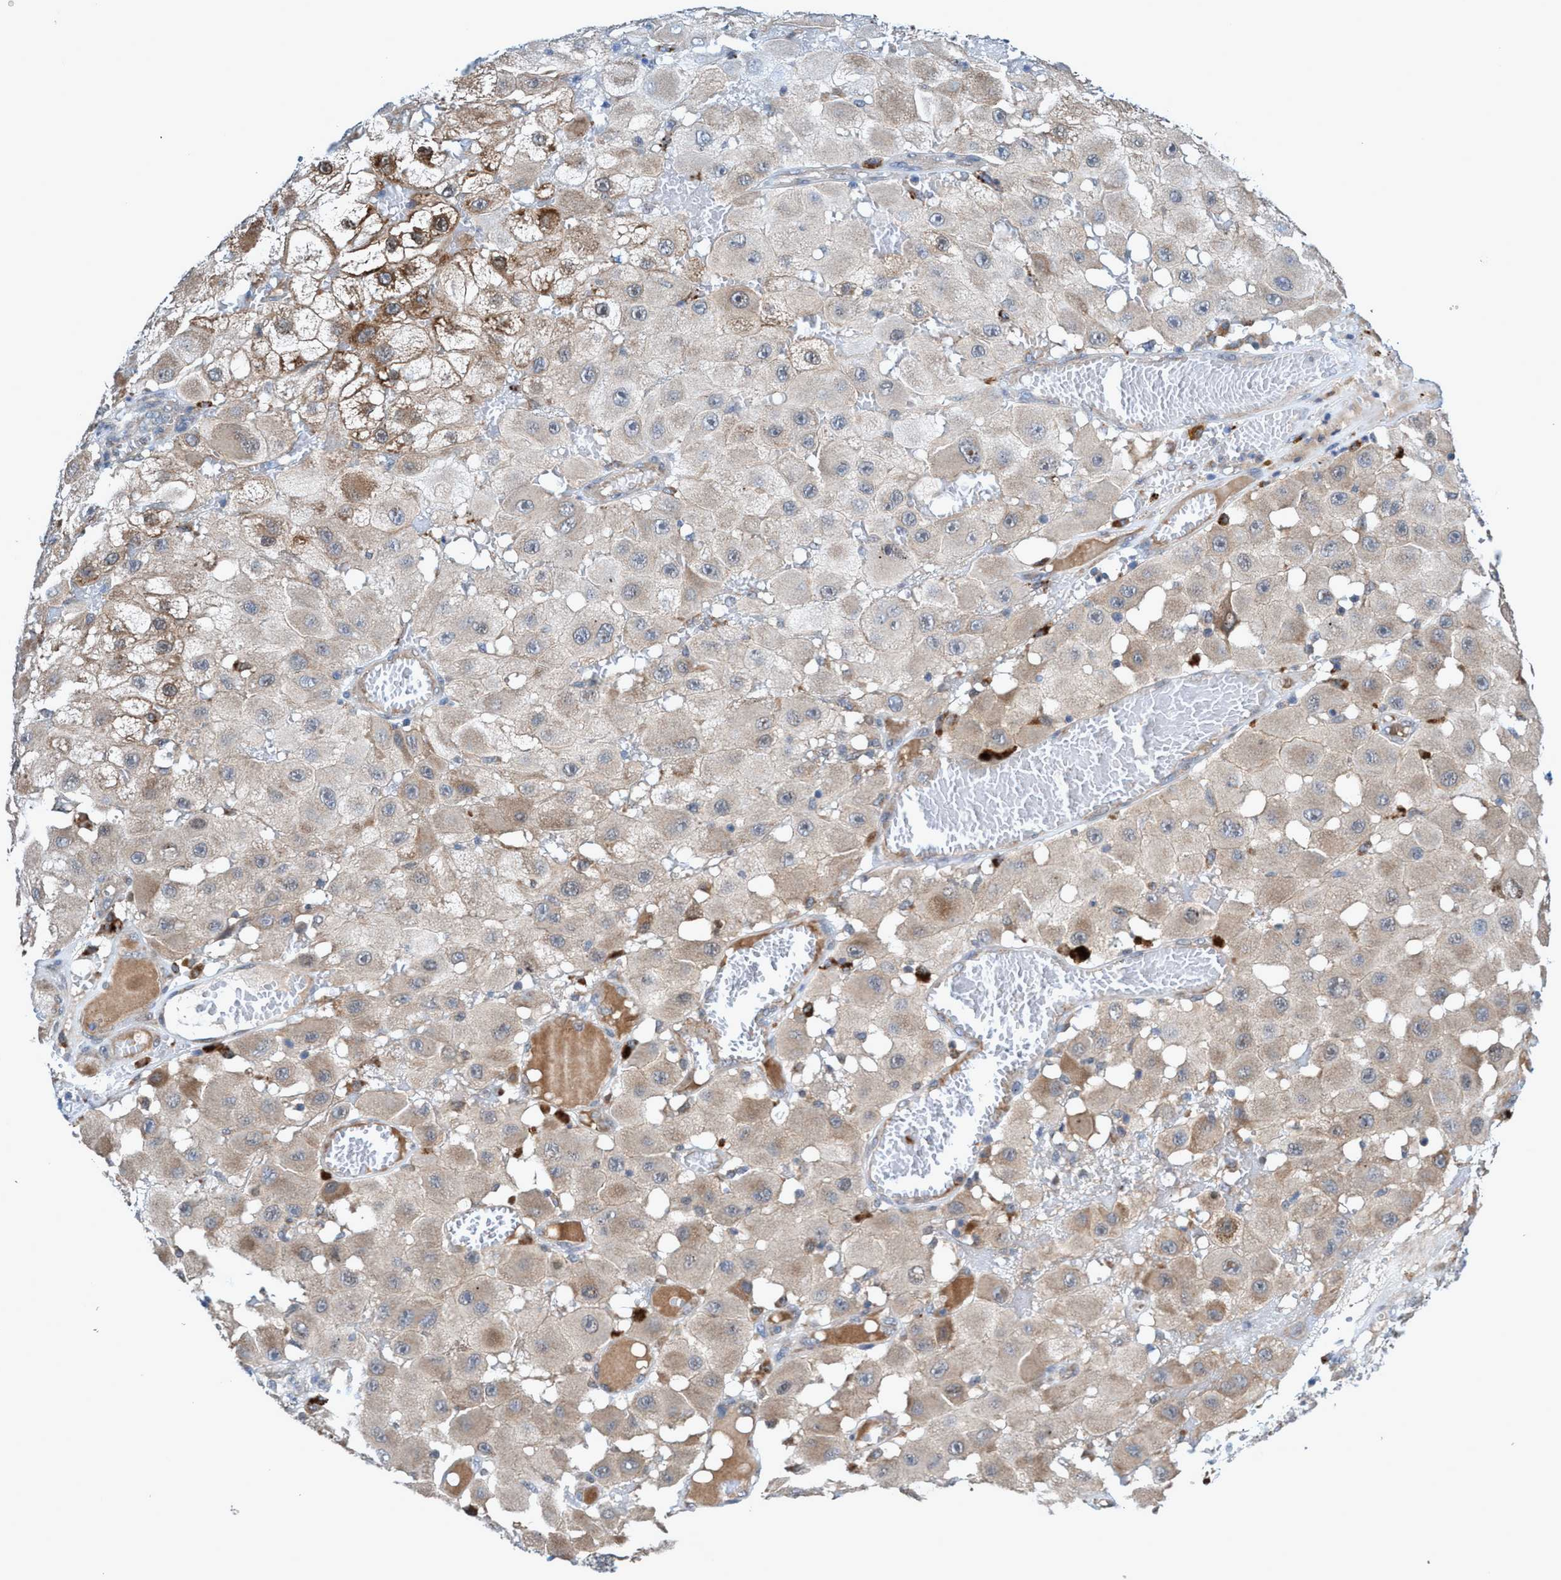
{"staining": {"intensity": "weak", "quantity": ">75%", "location": "cytoplasmic/membranous"}, "tissue": "melanoma", "cell_type": "Tumor cells", "image_type": "cancer", "snomed": [{"axis": "morphology", "description": "Malignant melanoma, NOS"}, {"axis": "topography", "description": "Skin"}], "caption": "This photomicrograph reveals immunohistochemistry (IHC) staining of human malignant melanoma, with low weak cytoplasmic/membranous expression in about >75% of tumor cells.", "gene": "TRIM65", "patient": {"sex": "female", "age": 81}}